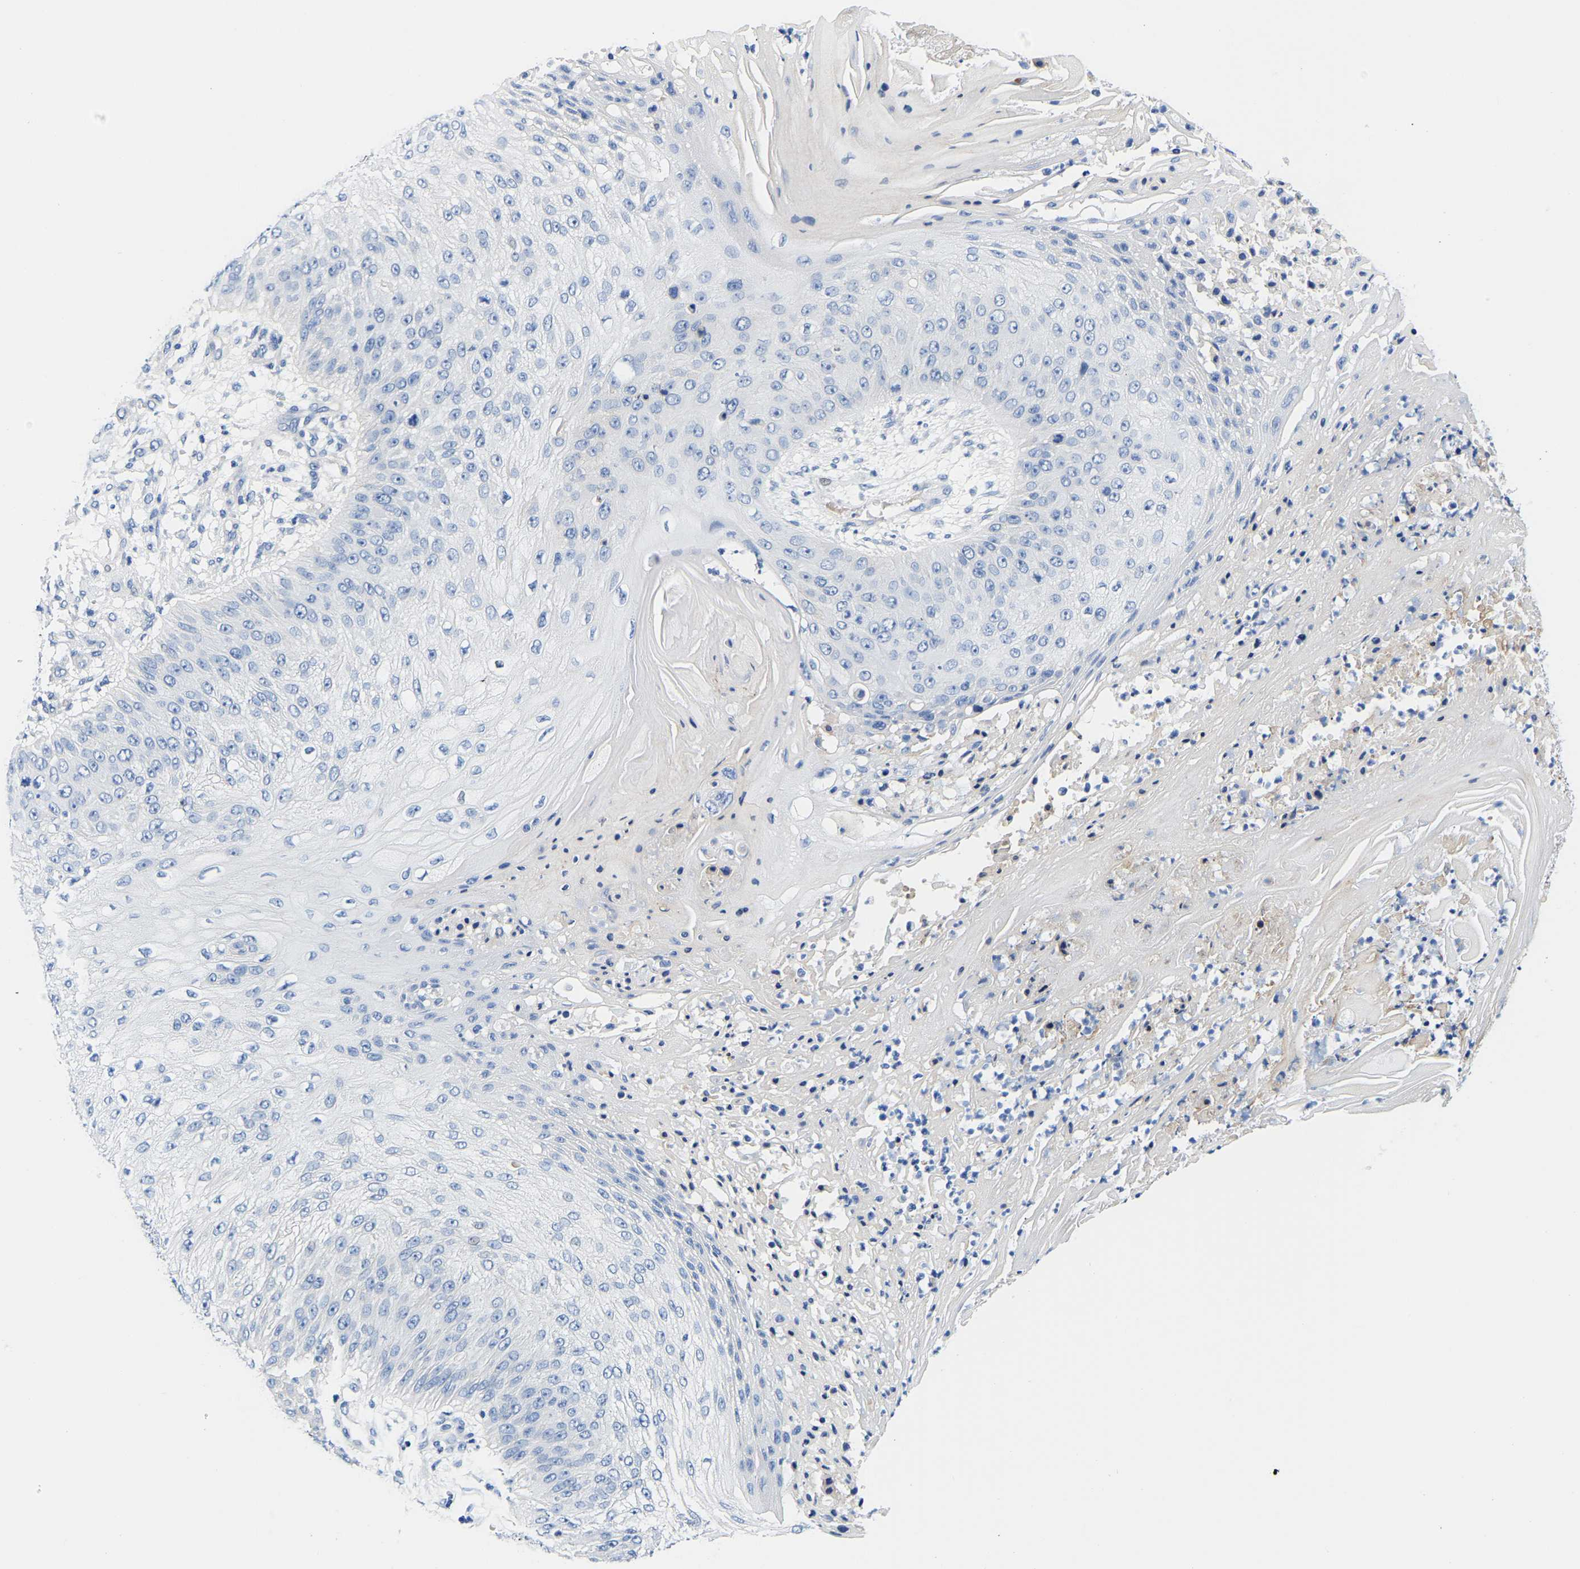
{"staining": {"intensity": "negative", "quantity": "none", "location": "none"}, "tissue": "skin cancer", "cell_type": "Tumor cells", "image_type": "cancer", "snomed": [{"axis": "morphology", "description": "Squamous cell carcinoma, NOS"}, {"axis": "topography", "description": "Skin"}], "caption": "This is an IHC micrograph of skin squamous cell carcinoma. There is no positivity in tumor cells.", "gene": "UPK3A", "patient": {"sex": "female", "age": 80}}